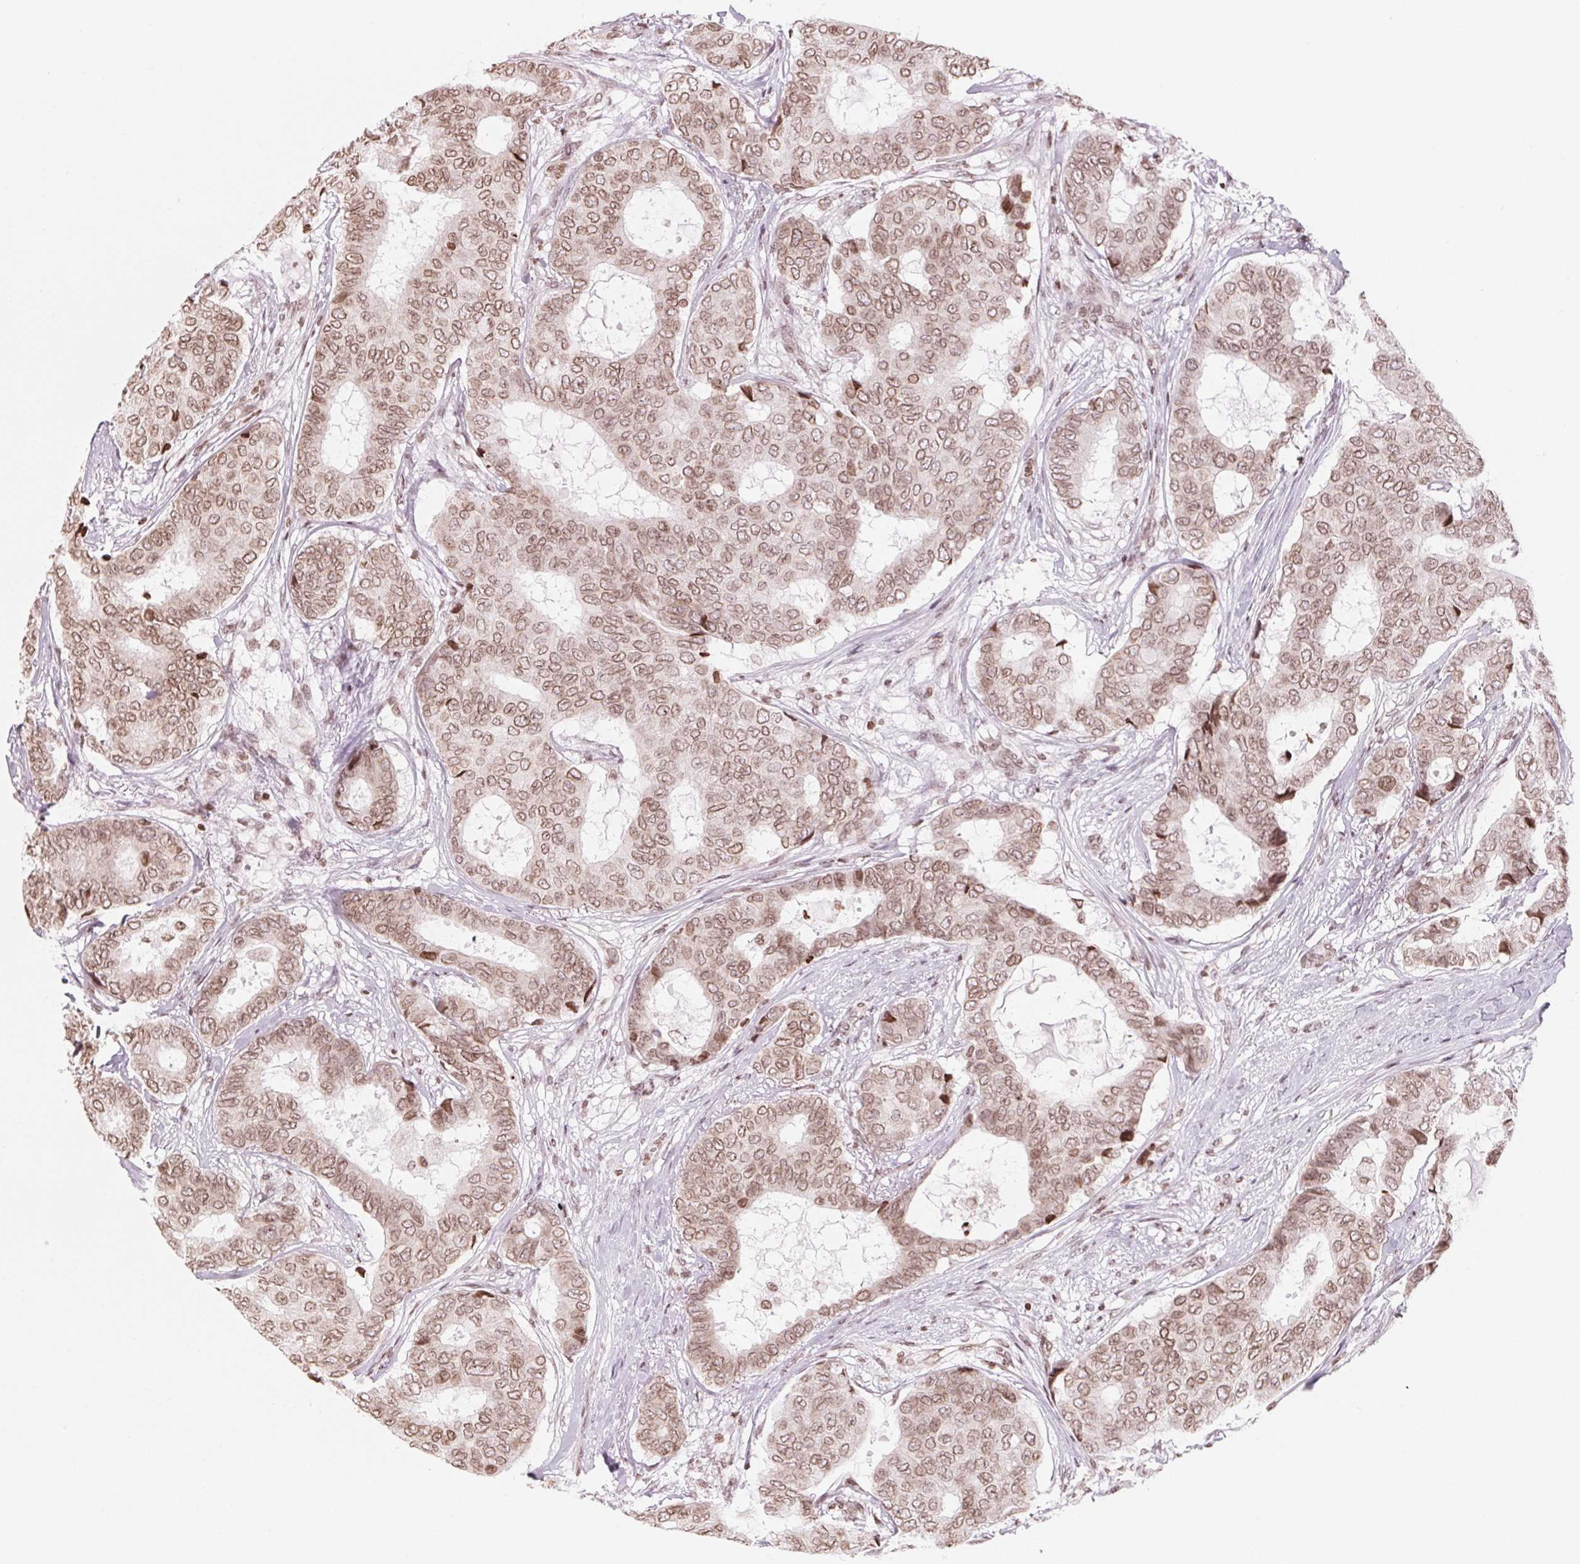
{"staining": {"intensity": "moderate", "quantity": ">75%", "location": "cytoplasmic/membranous,nuclear"}, "tissue": "breast cancer", "cell_type": "Tumor cells", "image_type": "cancer", "snomed": [{"axis": "morphology", "description": "Duct carcinoma"}, {"axis": "topography", "description": "Breast"}], "caption": "Breast cancer (infiltrating ductal carcinoma) was stained to show a protein in brown. There is medium levels of moderate cytoplasmic/membranous and nuclear staining in approximately >75% of tumor cells.", "gene": "SMIM12", "patient": {"sex": "female", "age": 75}}